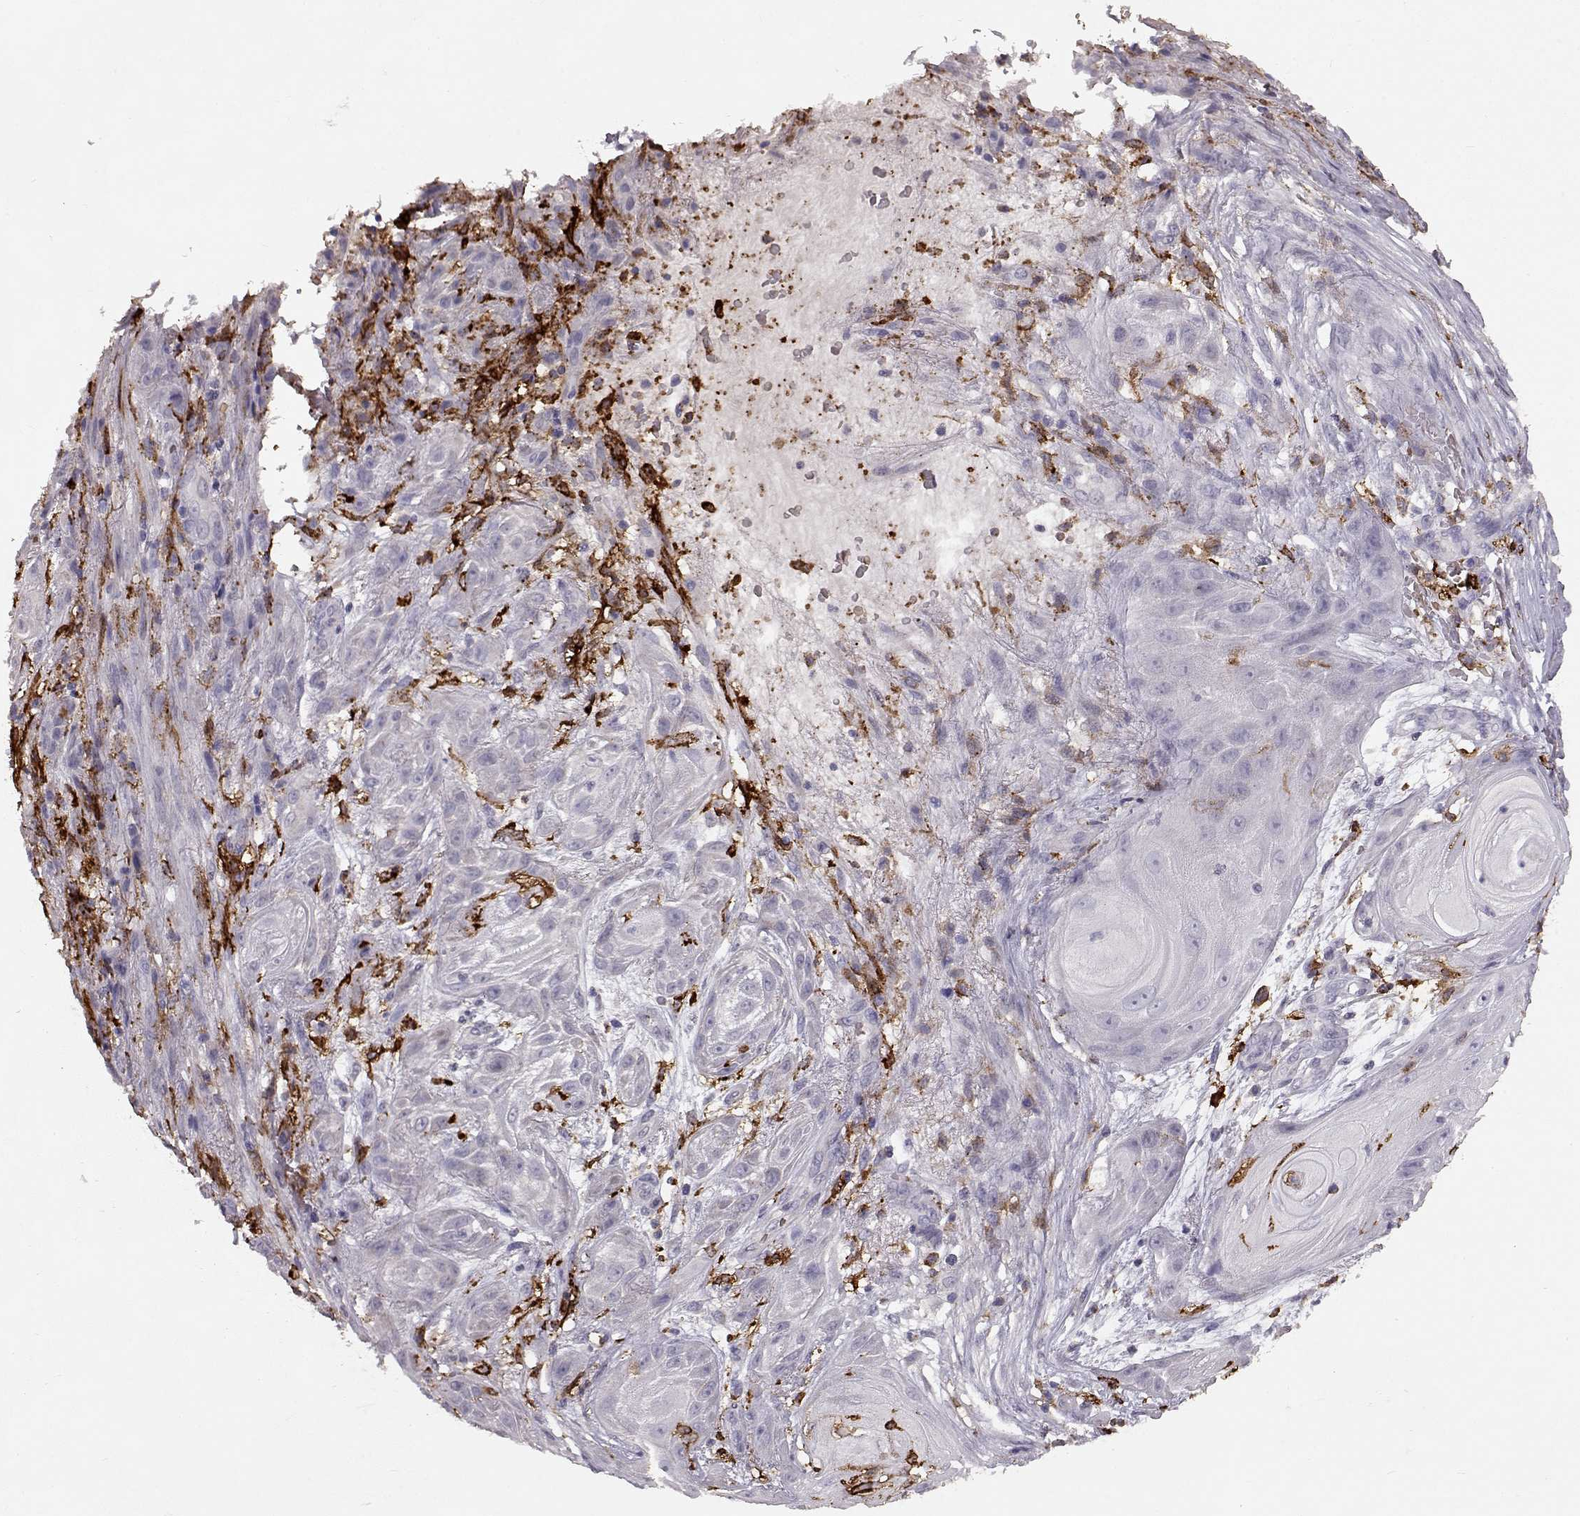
{"staining": {"intensity": "negative", "quantity": "none", "location": "none"}, "tissue": "skin cancer", "cell_type": "Tumor cells", "image_type": "cancer", "snomed": [{"axis": "morphology", "description": "Squamous cell carcinoma, NOS"}, {"axis": "topography", "description": "Skin"}], "caption": "This is an immunohistochemistry (IHC) micrograph of human skin cancer. There is no positivity in tumor cells.", "gene": "CCNF", "patient": {"sex": "male", "age": 62}}